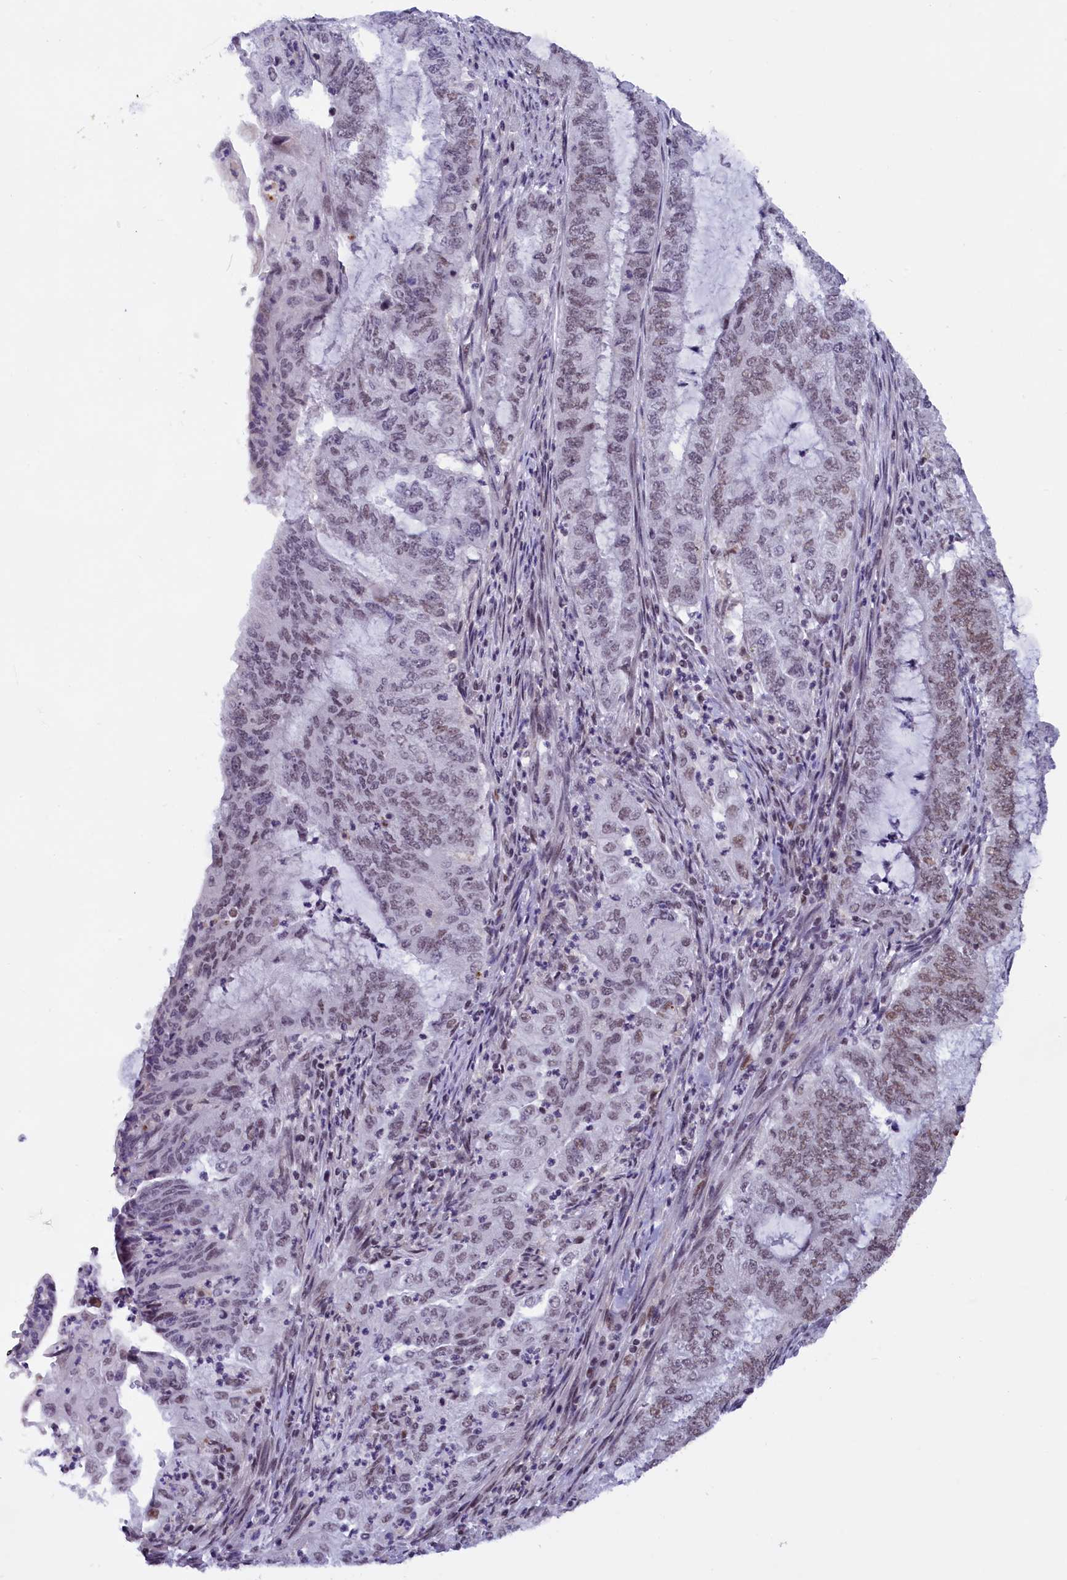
{"staining": {"intensity": "weak", "quantity": ">75%", "location": "nuclear"}, "tissue": "endometrial cancer", "cell_type": "Tumor cells", "image_type": "cancer", "snomed": [{"axis": "morphology", "description": "Adenocarcinoma, NOS"}, {"axis": "topography", "description": "Endometrium"}], "caption": "Immunohistochemical staining of human endometrial adenocarcinoma demonstrates low levels of weak nuclear protein staining in about >75% of tumor cells.", "gene": "CDYL2", "patient": {"sex": "female", "age": 51}}